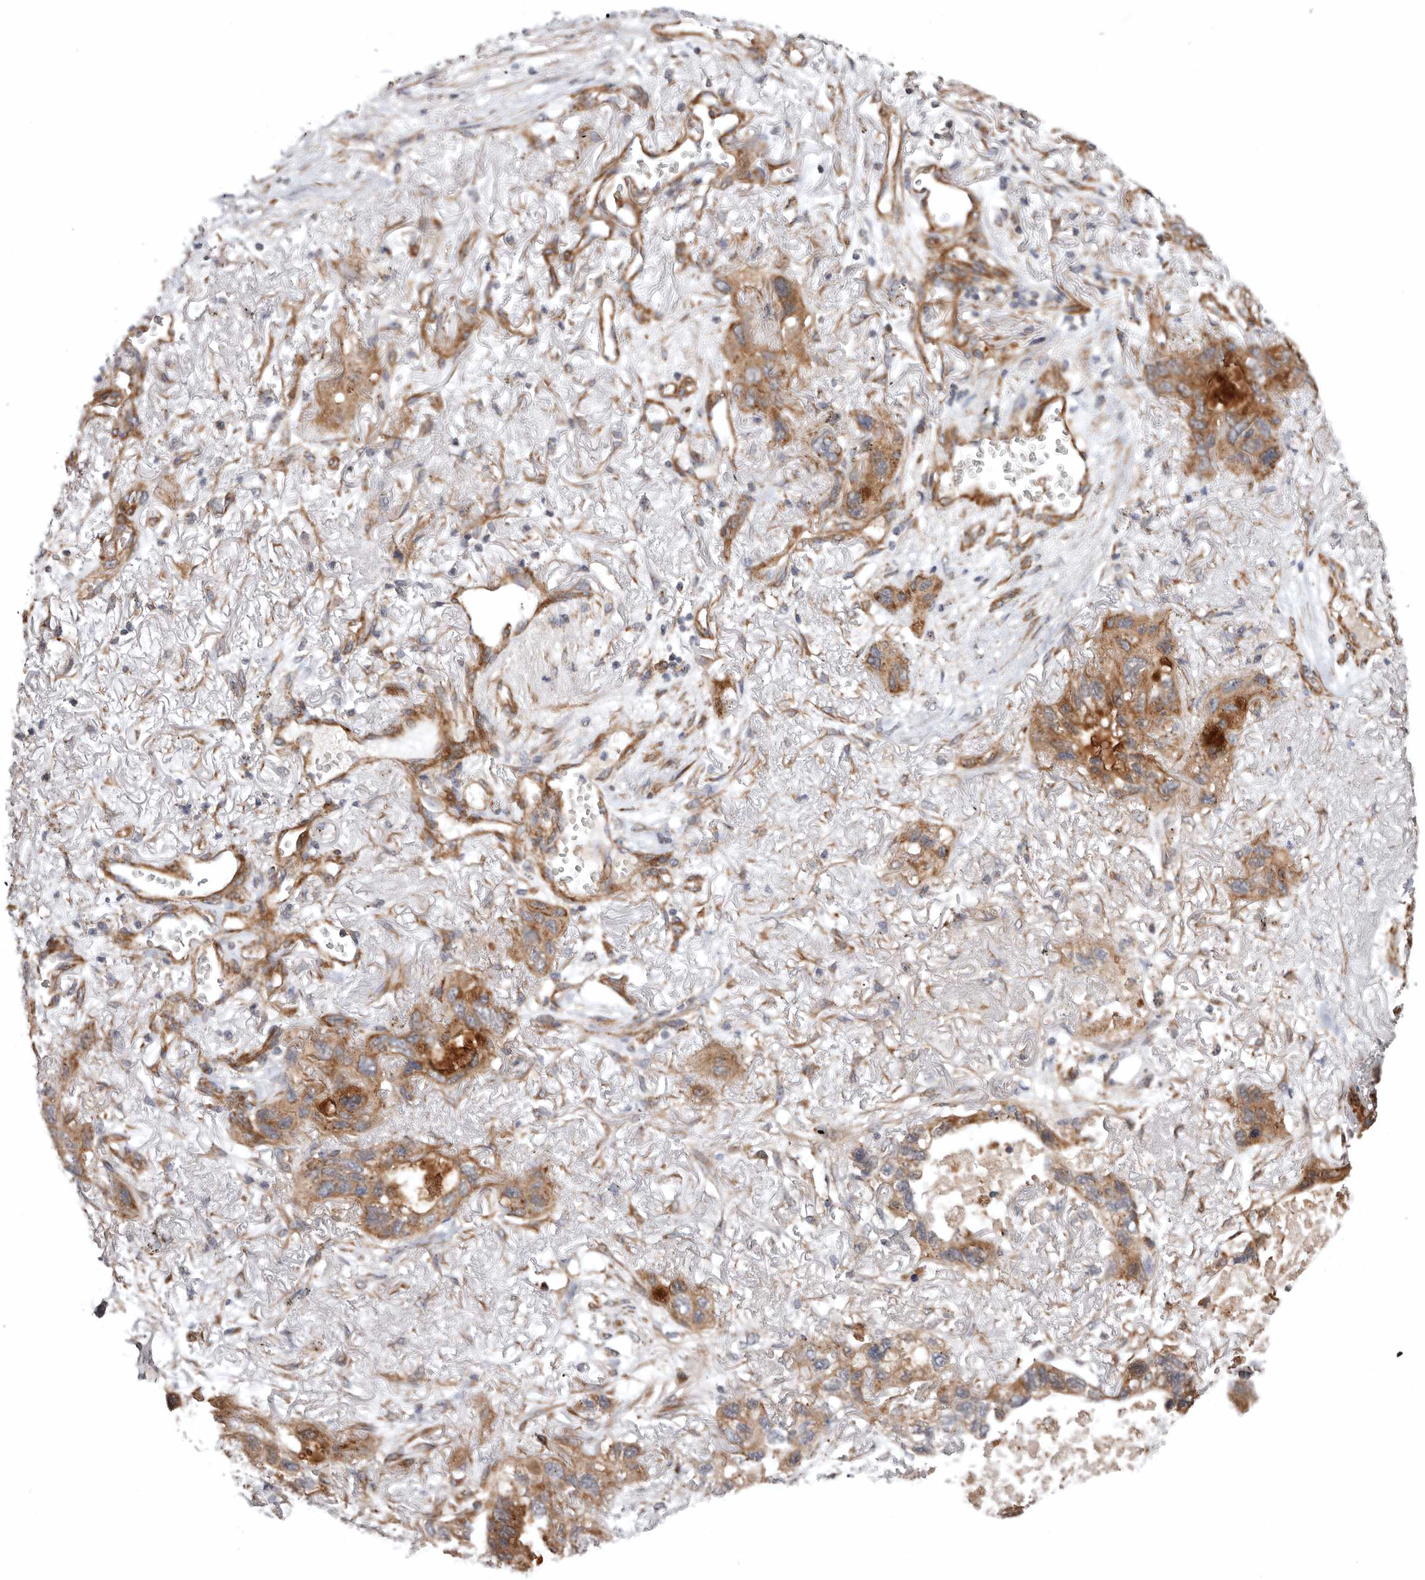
{"staining": {"intensity": "moderate", "quantity": ">75%", "location": "cytoplasmic/membranous"}, "tissue": "lung cancer", "cell_type": "Tumor cells", "image_type": "cancer", "snomed": [{"axis": "morphology", "description": "Squamous cell carcinoma, NOS"}, {"axis": "topography", "description": "Lung"}], "caption": "Brown immunohistochemical staining in human squamous cell carcinoma (lung) exhibits moderate cytoplasmic/membranous positivity in about >75% of tumor cells.", "gene": "PROKR1", "patient": {"sex": "female", "age": 73}}